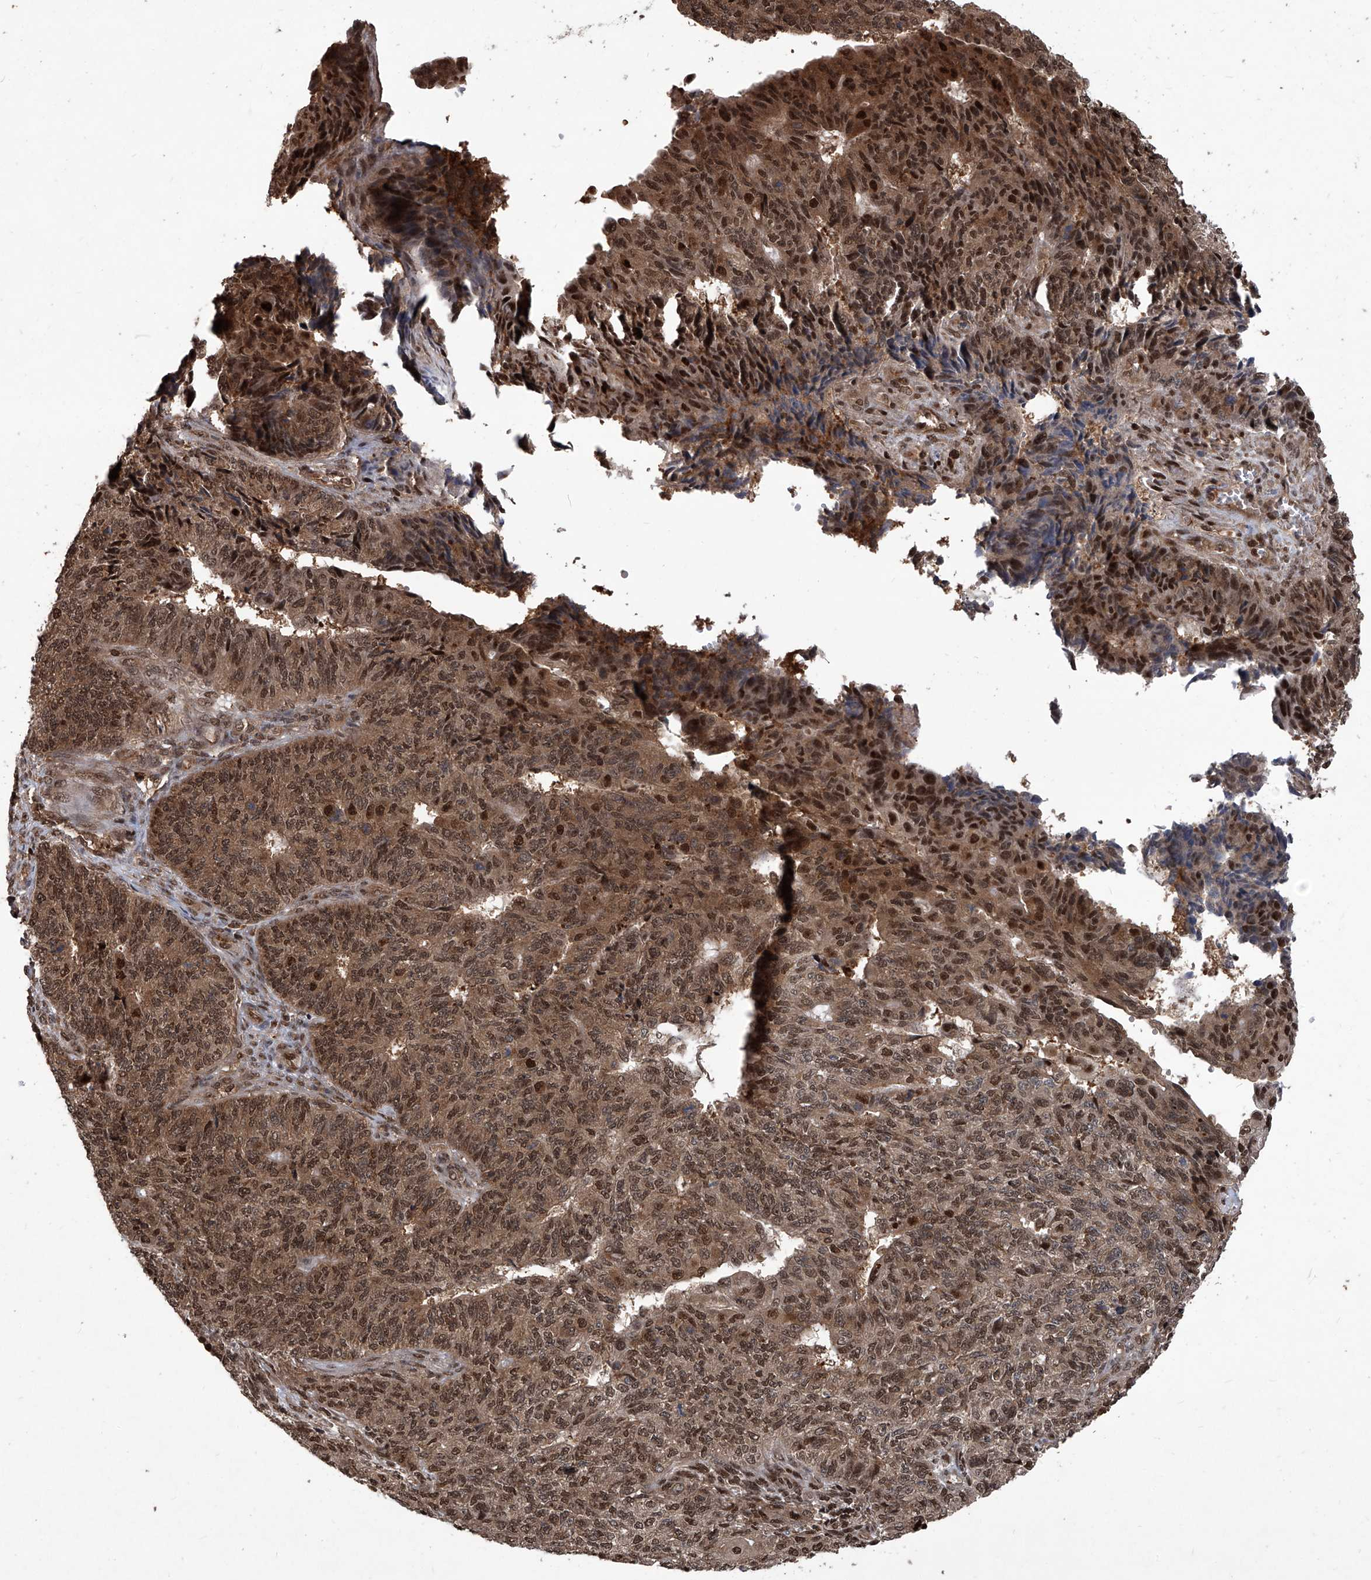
{"staining": {"intensity": "moderate", "quantity": ">75%", "location": "cytoplasmic/membranous,nuclear"}, "tissue": "endometrial cancer", "cell_type": "Tumor cells", "image_type": "cancer", "snomed": [{"axis": "morphology", "description": "Adenocarcinoma, NOS"}, {"axis": "topography", "description": "Endometrium"}], "caption": "Moderate cytoplasmic/membranous and nuclear protein staining is appreciated in approximately >75% of tumor cells in endometrial cancer.", "gene": "PSMB1", "patient": {"sex": "female", "age": 32}}